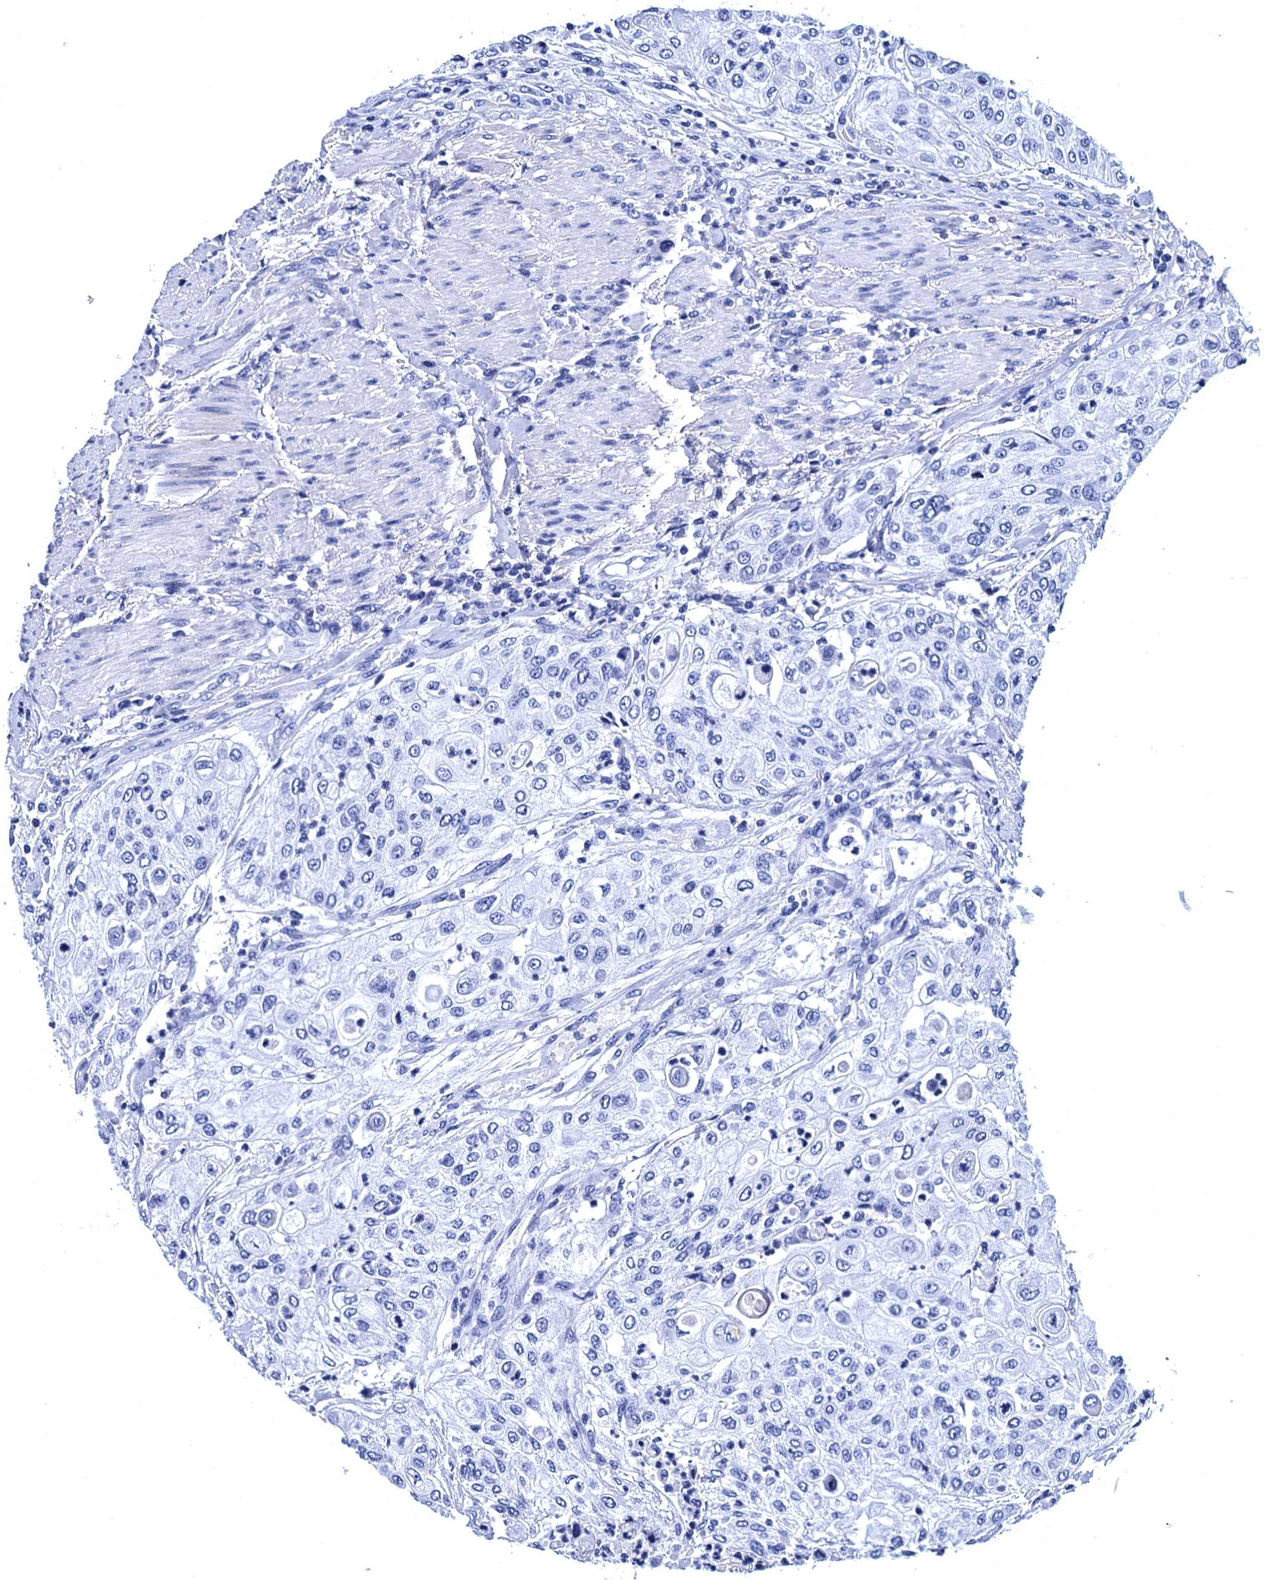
{"staining": {"intensity": "negative", "quantity": "none", "location": "none"}, "tissue": "urothelial cancer", "cell_type": "Tumor cells", "image_type": "cancer", "snomed": [{"axis": "morphology", "description": "Urothelial carcinoma, High grade"}, {"axis": "topography", "description": "Urinary bladder"}], "caption": "Tumor cells show no significant expression in urothelial cancer.", "gene": "MYBPC3", "patient": {"sex": "female", "age": 79}}